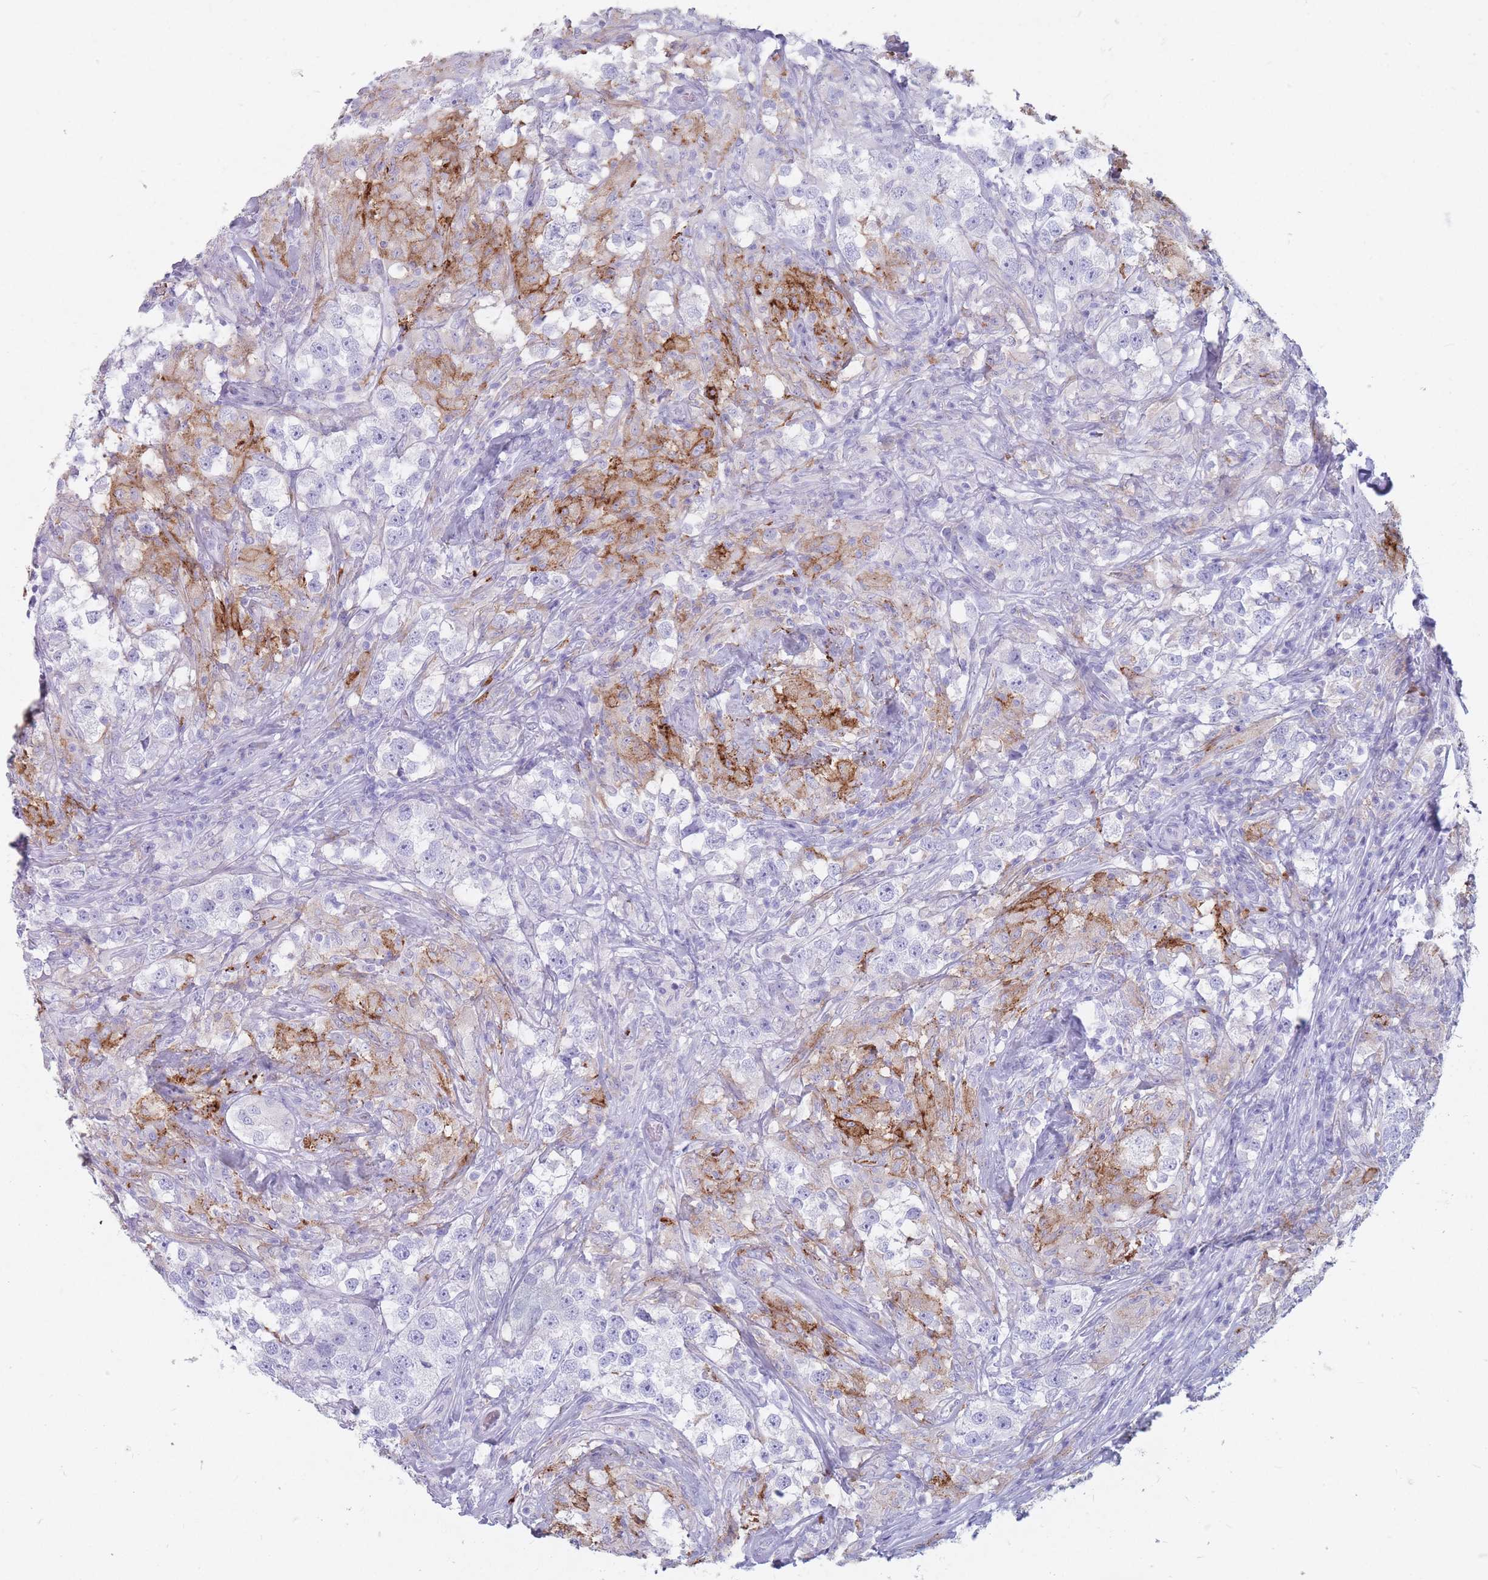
{"staining": {"intensity": "moderate", "quantity": "<25%", "location": "cytoplasmic/membranous"}, "tissue": "testis cancer", "cell_type": "Tumor cells", "image_type": "cancer", "snomed": [{"axis": "morphology", "description": "Seminoma, NOS"}, {"axis": "topography", "description": "Testis"}], "caption": "Moderate cytoplasmic/membranous staining for a protein is identified in approximately <25% of tumor cells of testis cancer using immunohistochemistry.", "gene": "ST3GAL5", "patient": {"sex": "male", "age": 46}}